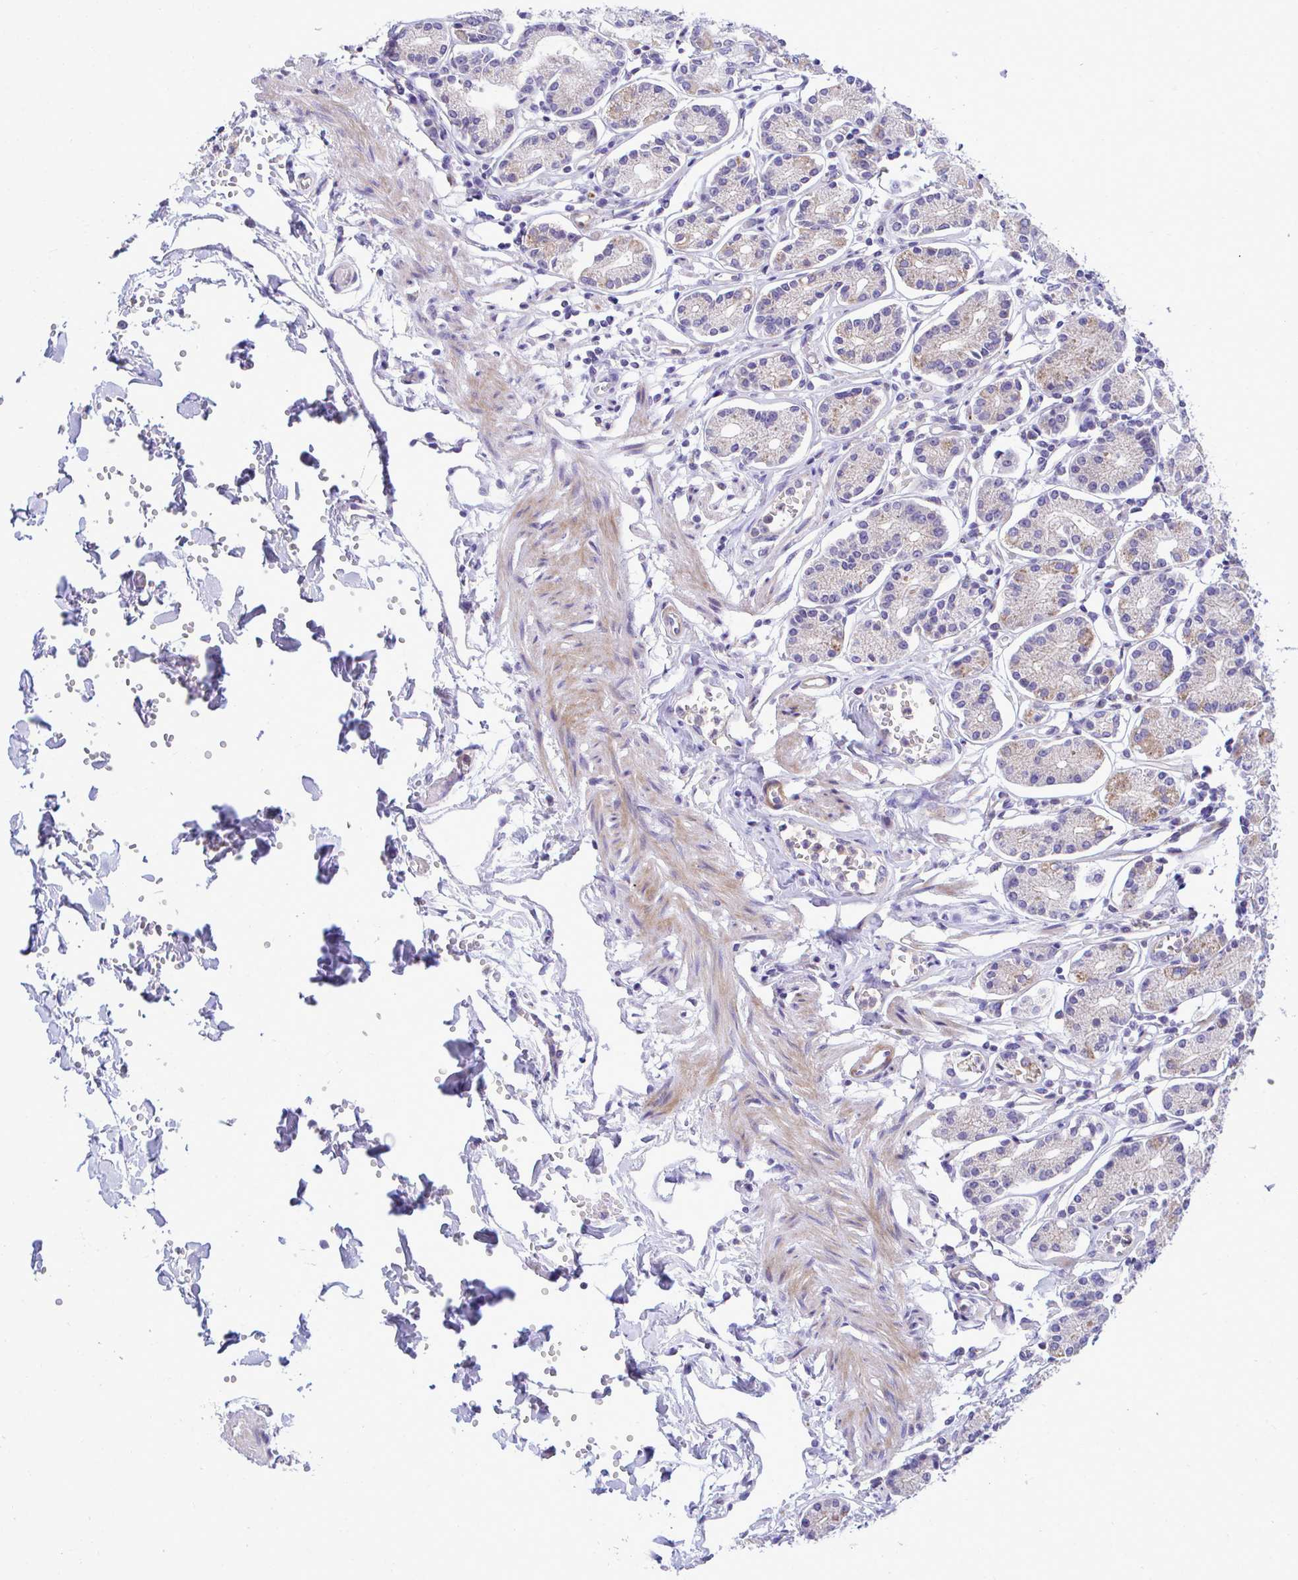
{"staining": {"intensity": "moderate", "quantity": "25%-75%", "location": "cytoplasmic/membranous"}, "tissue": "stomach", "cell_type": "Glandular cells", "image_type": "normal", "snomed": [{"axis": "morphology", "description": "Normal tissue, NOS"}, {"axis": "topography", "description": "Stomach"}], "caption": "Immunohistochemical staining of unremarkable stomach displays medium levels of moderate cytoplasmic/membranous expression in about 25%-75% of glandular cells.", "gene": "MRPS16", "patient": {"sex": "female", "age": 62}}